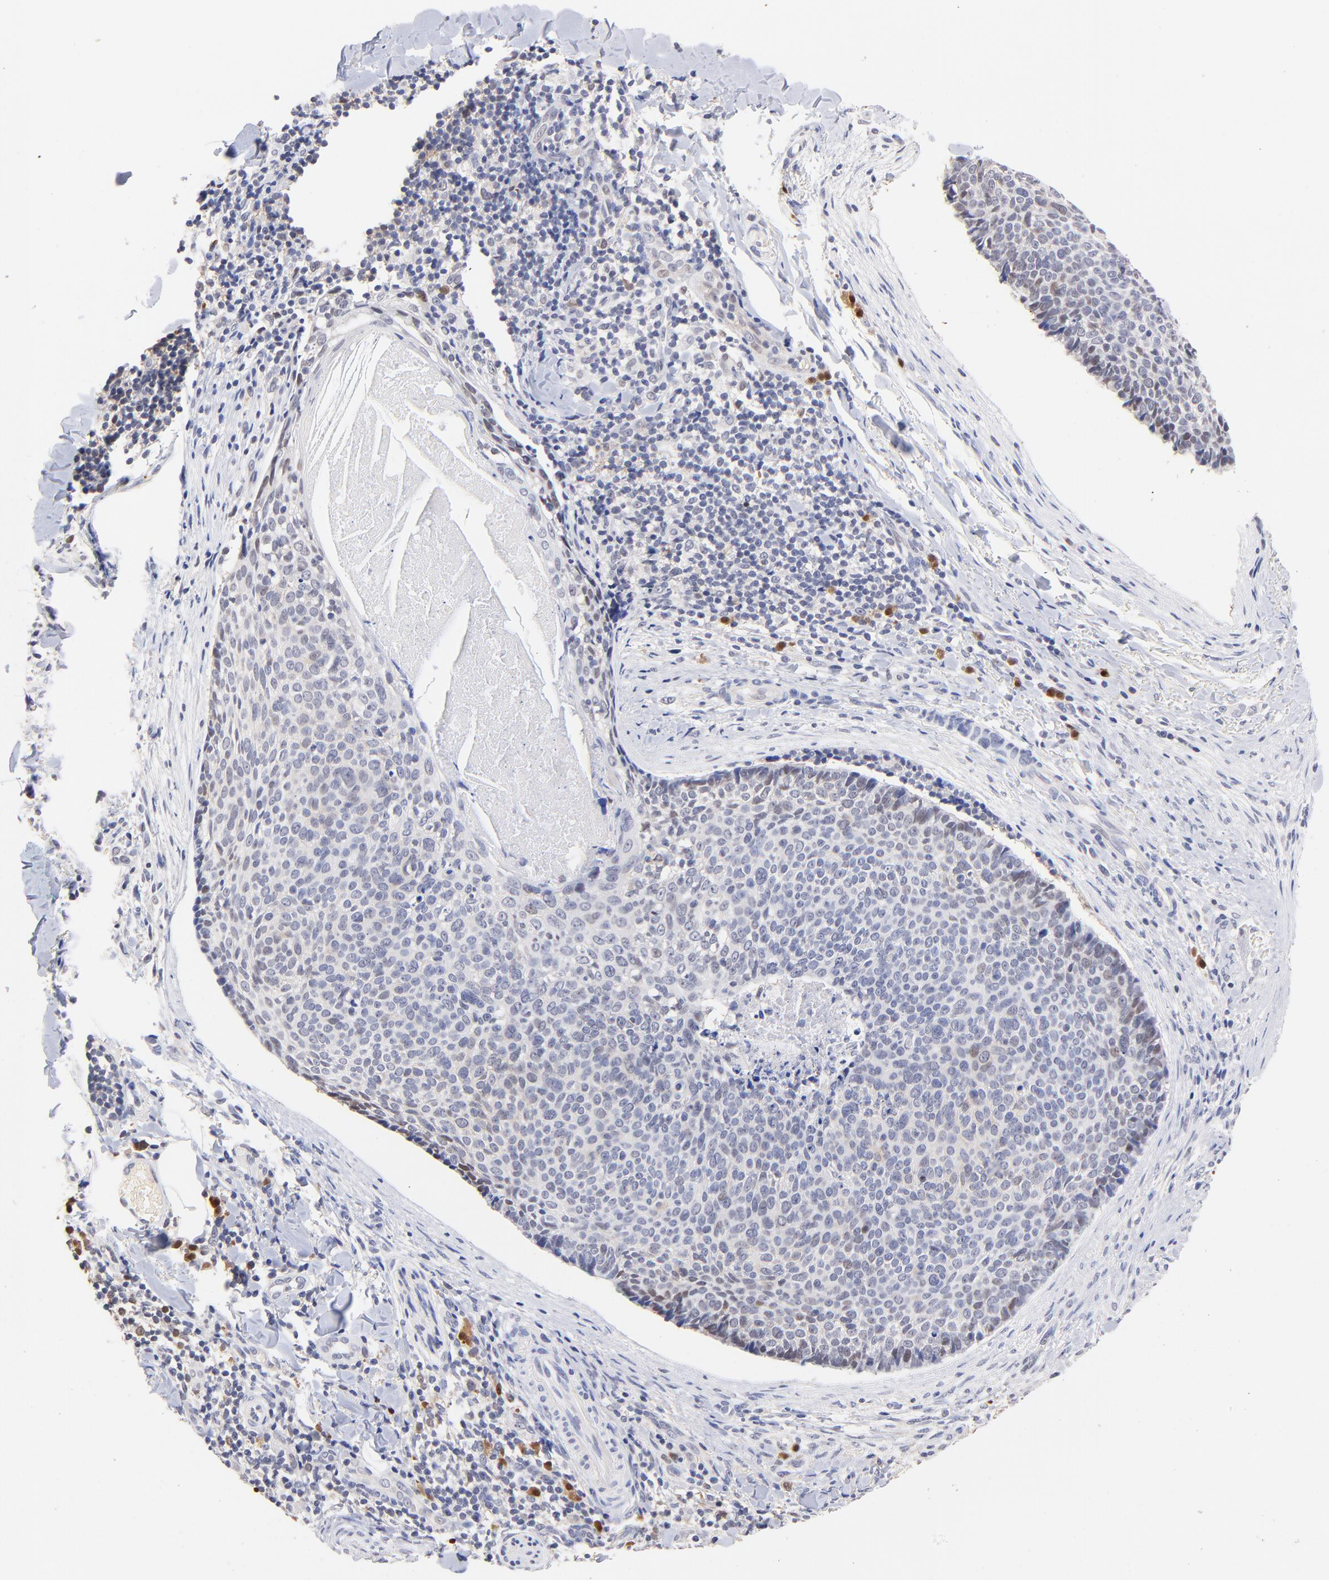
{"staining": {"intensity": "weak", "quantity": "<25%", "location": "nuclear"}, "tissue": "skin cancer", "cell_type": "Tumor cells", "image_type": "cancer", "snomed": [{"axis": "morphology", "description": "Normal tissue, NOS"}, {"axis": "morphology", "description": "Basal cell carcinoma"}, {"axis": "topography", "description": "Skin"}], "caption": "This is an immunohistochemistry micrograph of human basal cell carcinoma (skin). There is no staining in tumor cells.", "gene": "ZNF155", "patient": {"sex": "female", "age": 57}}